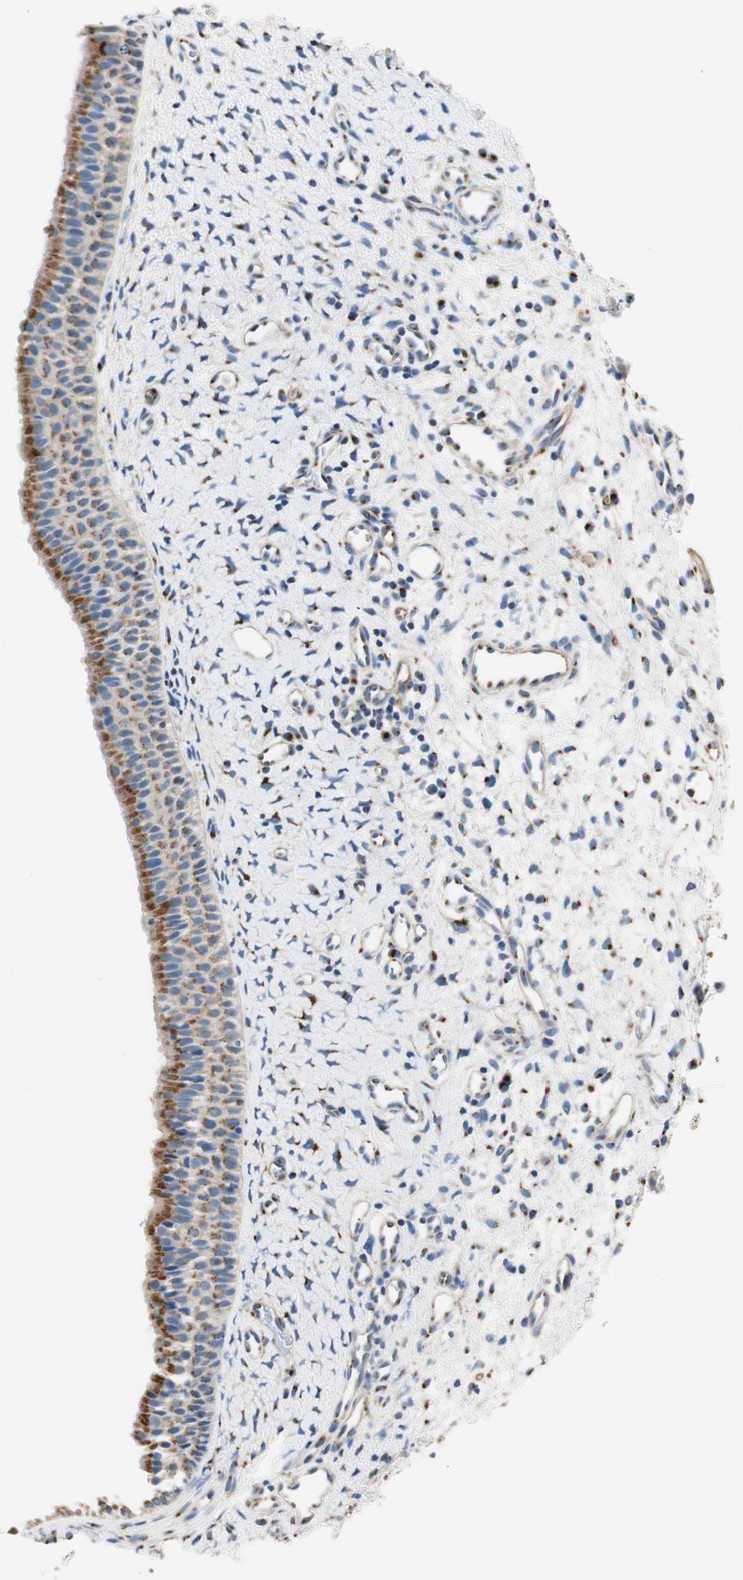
{"staining": {"intensity": "moderate", "quantity": ">75%", "location": "cytoplasmic/membranous"}, "tissue": "nasopharynx", "cell_type": "Respiratory epithelial cells", "image_type": "normal", "snomed": [{"axis": "morphology", "description": "Normal tissue, NOS"}, {"axis": "topography", "description": "Nasopharynx"}], "caption": "Immunohistochemical staining of unremarkable nasopharynx reveals >75% levels of moderate cytoplasmic/membranous protein staining in about >75% of respiratory epithelial cells.", "gene": "TMF1", "patient": {"sex": "male", "age": 22}}